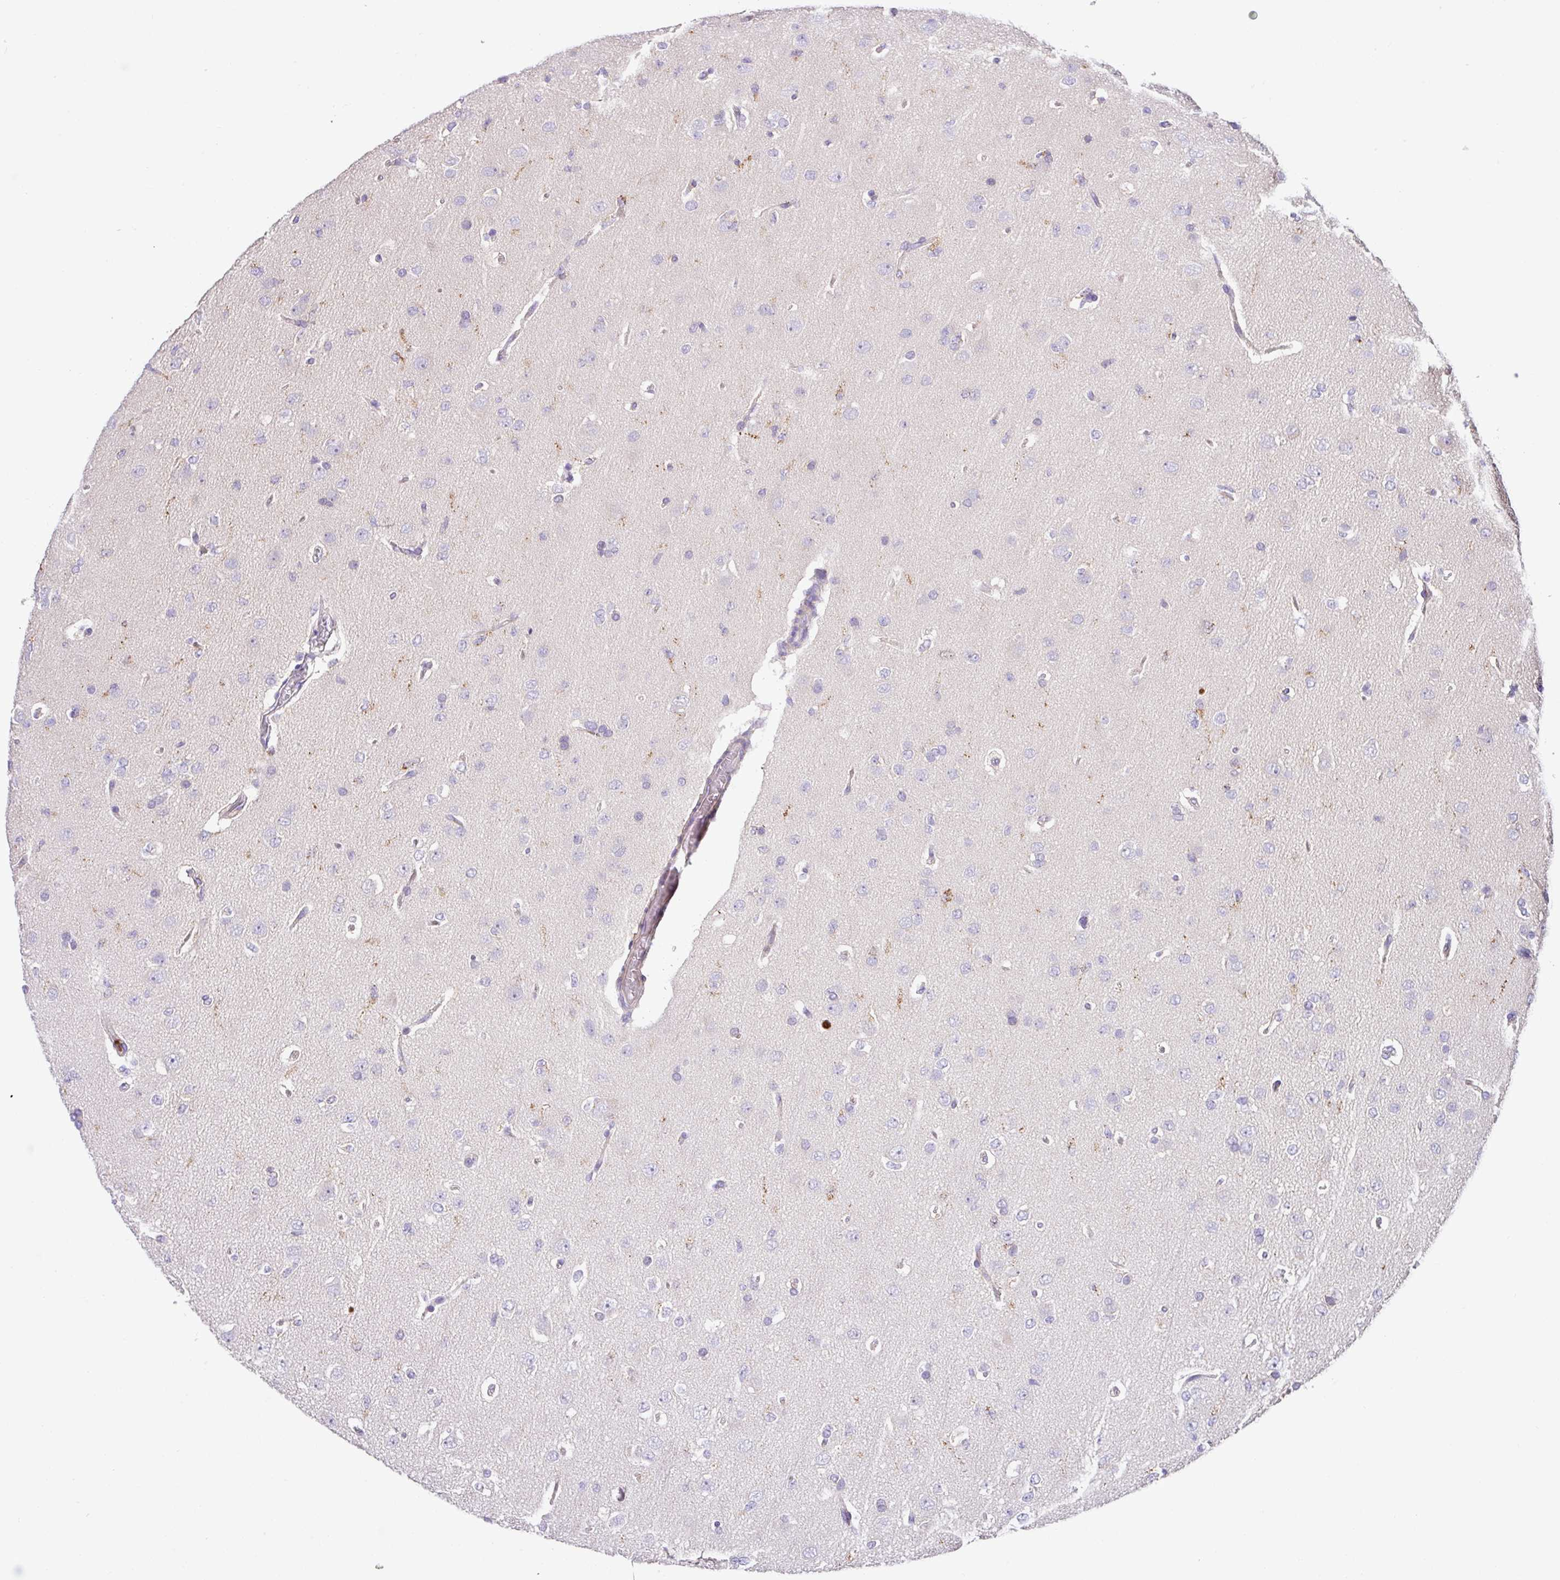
{"staining": {"intensity": "negative", "quantity": "none", "location": "none"}, "tissue": "glioma", "cell_type": "Tumor cells", "image_type": "cancer", "snomed": [{"axis": "morphology", "description": "Glioma, malignant, Low grade"}, {"axis": "topography", "description": "Brain"}], "caption": "Immunohistochemical staining of glioma shows no significant staining in tumor cells.", "gene": "CRISP3", "patient": {"sex": "female", "age": 33}}